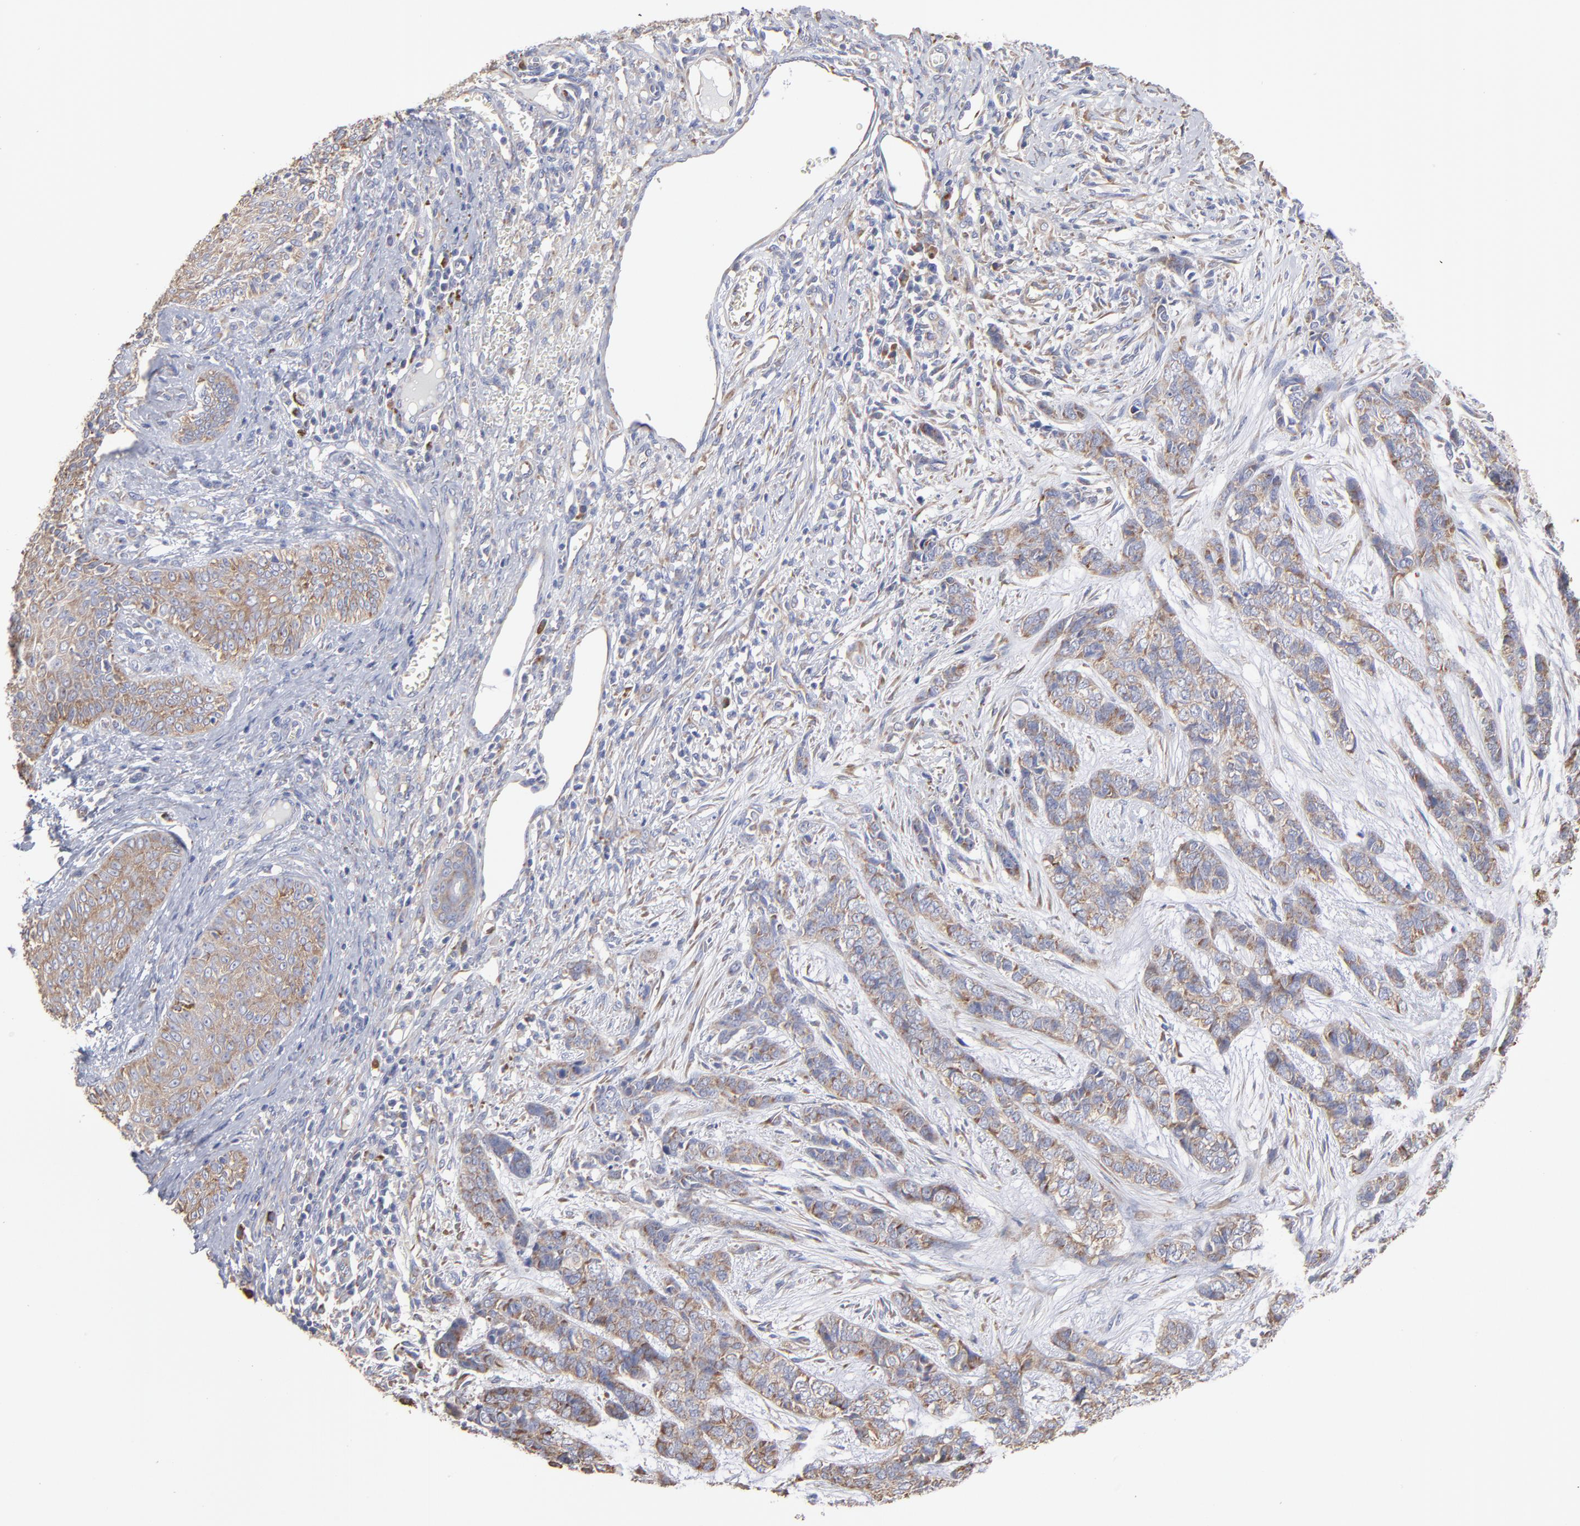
{"staining": {"intensity": "weak", "quantity": ">75%", "location": "cytoplasmic/membranous"}, "tissue": "skin cancer", "cell_type": "Tumor cells", "image_type": "cancer", "snomed": [{"axis": "morphology", "description": "Basal cell carcinoma"}, {"axis": "topography", "description": "Skin"}], "caption": "High-magnification brightfield microscopy of skin basal cell carcinoma stained with DAB (brown) and counterstained with hematoxylin (blue). tumor cells exhibit weak cytoplasmic/membranous positivity is present in approximately>75% of cells.", "gene": "RPL3", "patient": {"sex": "female", "age": 64}}